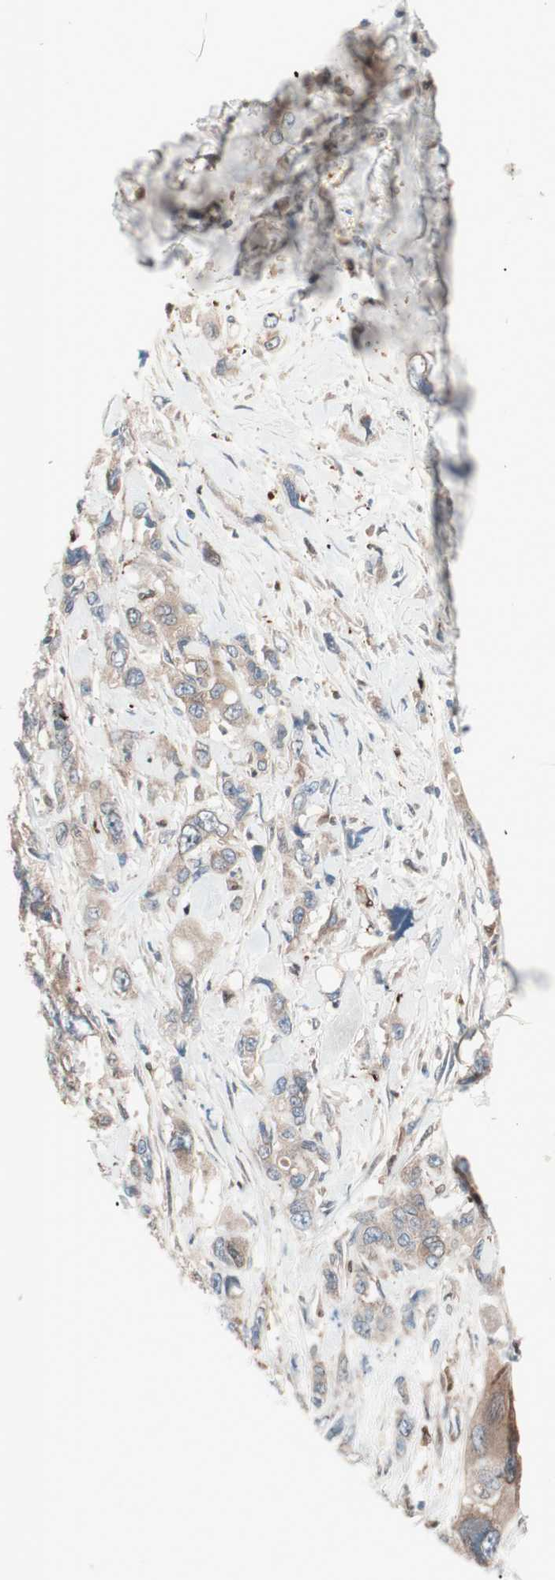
{"staining": {"intensity": "moderate", "quantity": ">75%", "location": "cytoplasmic/membranous"}, "tissue": "pancreatic cancer", "cell_type": "Tumor cells", "image_type": "cancer", "snomed": [{"axis": "morphology", "description": "Adenocarcinoma, NOS"}, {"axis": "topography", "description": "Pancreas"}], "caption": "Protein staining shows moderate cytoplasmic/membranous positivity in about >75% of tumor cells in pancreatic cancer. The protein of interest is stained brown, and the nuclei are stained in blue (DAB IHC with brightfield microscopy, high magnification).", "gene": "FAAH", "patient": {"sex": "male", "age": 46}}